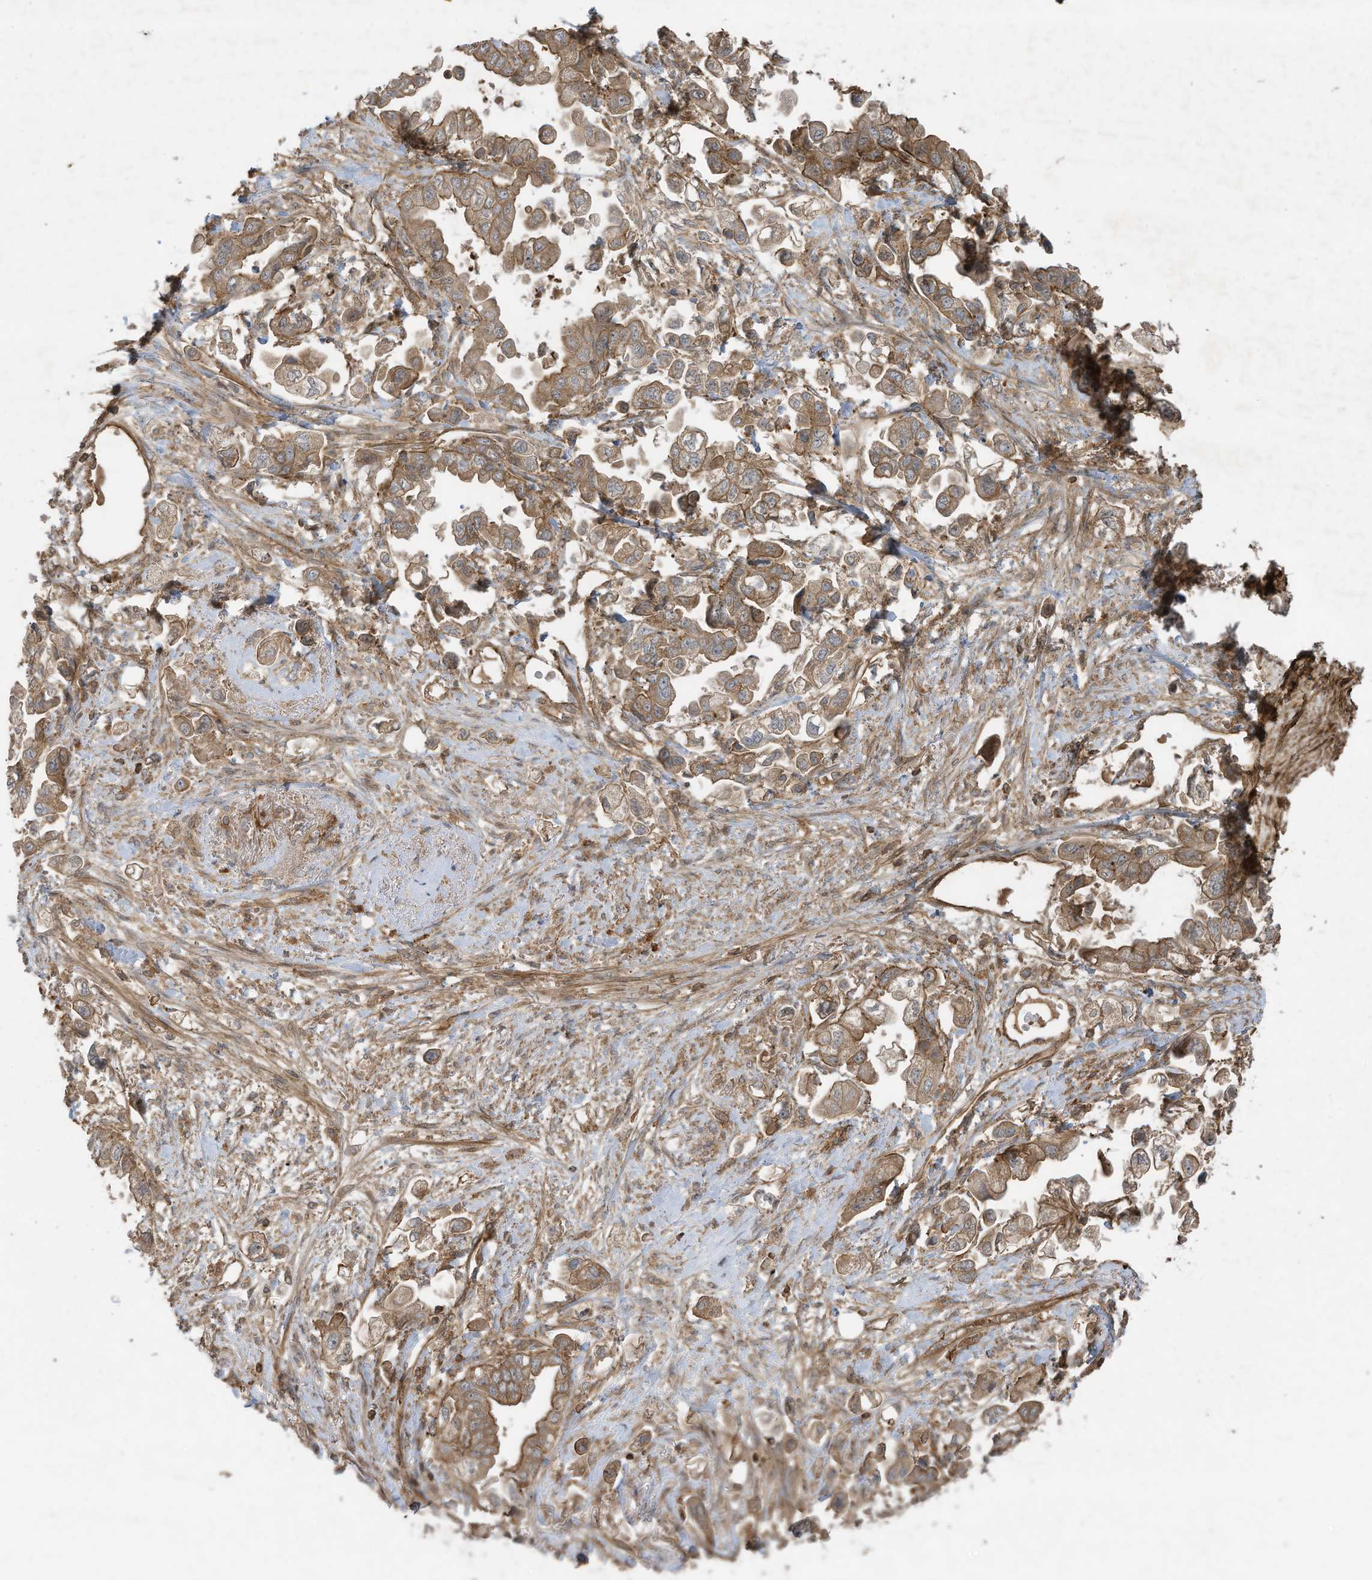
{"staining": {"intensity": "moderate", "quantity": ">75%", "location": "cytoplasmic/membranous"}, "tissue": "stomach cancer", "cell_type": "Tumor cells", "image_type": "cancer", "snomed": [{"axis": "morphology", "description": "Adenocarcinoma, NOS"}, {"axis": "topography", "description": "Stomach"}], "caption": "A medium amount of moderate cytoplasmic/membranous positivity is seen in approximately >75% of tumor cells in stomach adenocarcinoma tissue. The staining was performed using DAB (3,3'-diaminobenzidine) to visualize the protein expression in brown, while the nuclei were stained in blue with hematoxylin (Magnification: 20x).", "gene": "DDIT4", "patient": {"sex": "male", "age": 62}}